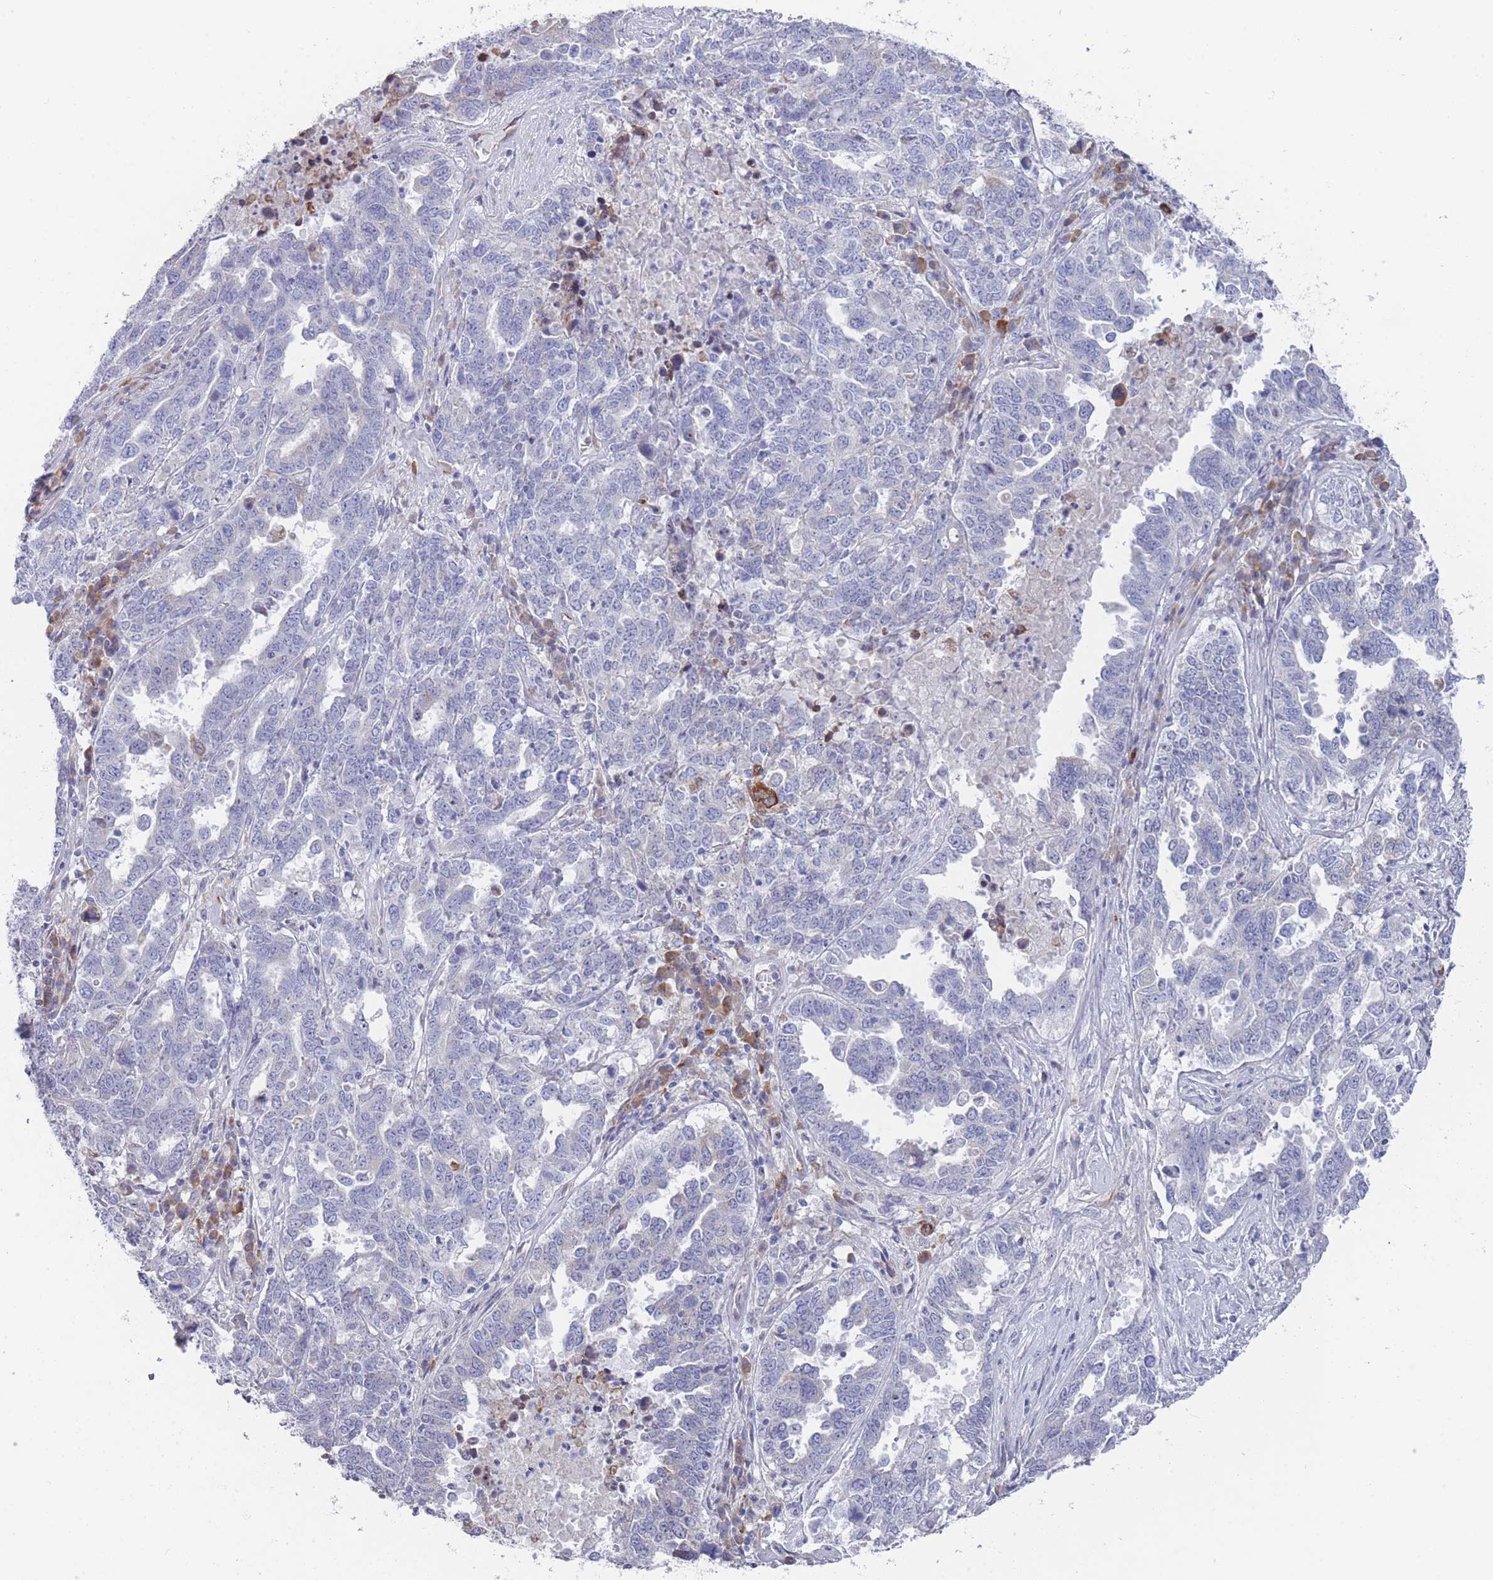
{"staining": {"intensity": "negative", "quantity": "none", "location": "none"}, "tissue": "ovarian cancer", "cell_type": "Tumor cells", "image_type": "cancer", "snomed": [{"axis": "morphology", "description": "Carcinoma, endometroid"}, {"axis": "topography", "description": "Ovary"}], "caption": "Tumor cells show no significant protein staining in ovarian cancer (endometroid carcinoma).", "gene": "ST8SIA5", "patient": {"sex": "female", "age": 62}}